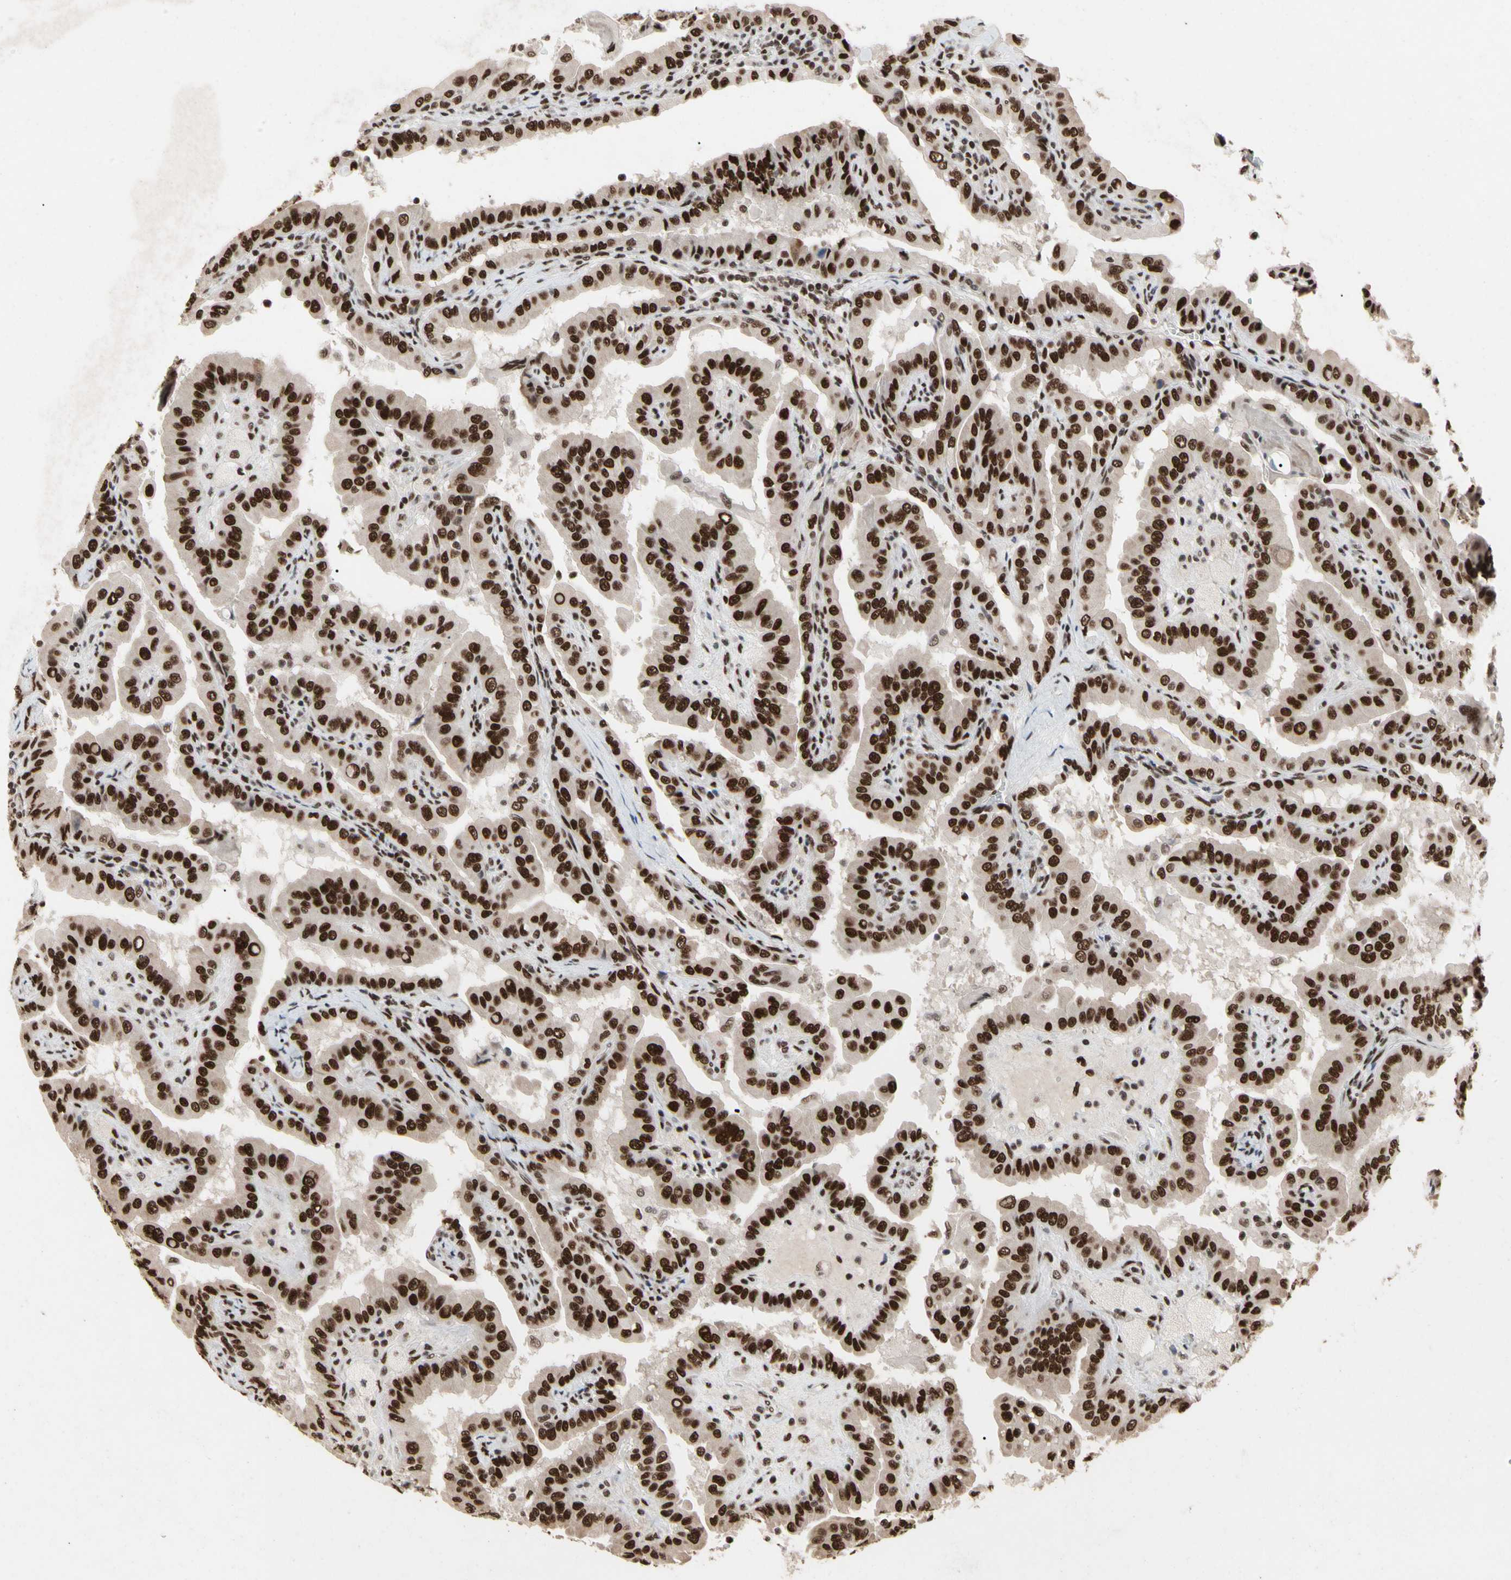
{"staining": {"intensity": "strong", "quantity": ">75%", "location": "nuclear"}, "tissue": "thyroid cancer", "cell_type": "Tumor cells", "image_type": "cancer", "snomed": [{"axis": "morphology", "description": "Papillary adenocarcinoma, NOS"}, {"axis": "topography", "description": "Thyroid gland"}], "caption": "This is an image of IHC staining of papillary adenocarcinoma (thyroid), which shows strong expression in the nuclear of tumor cells.", "gene": "FAM98B", "patient": {"sex": "male", "age": 33}}